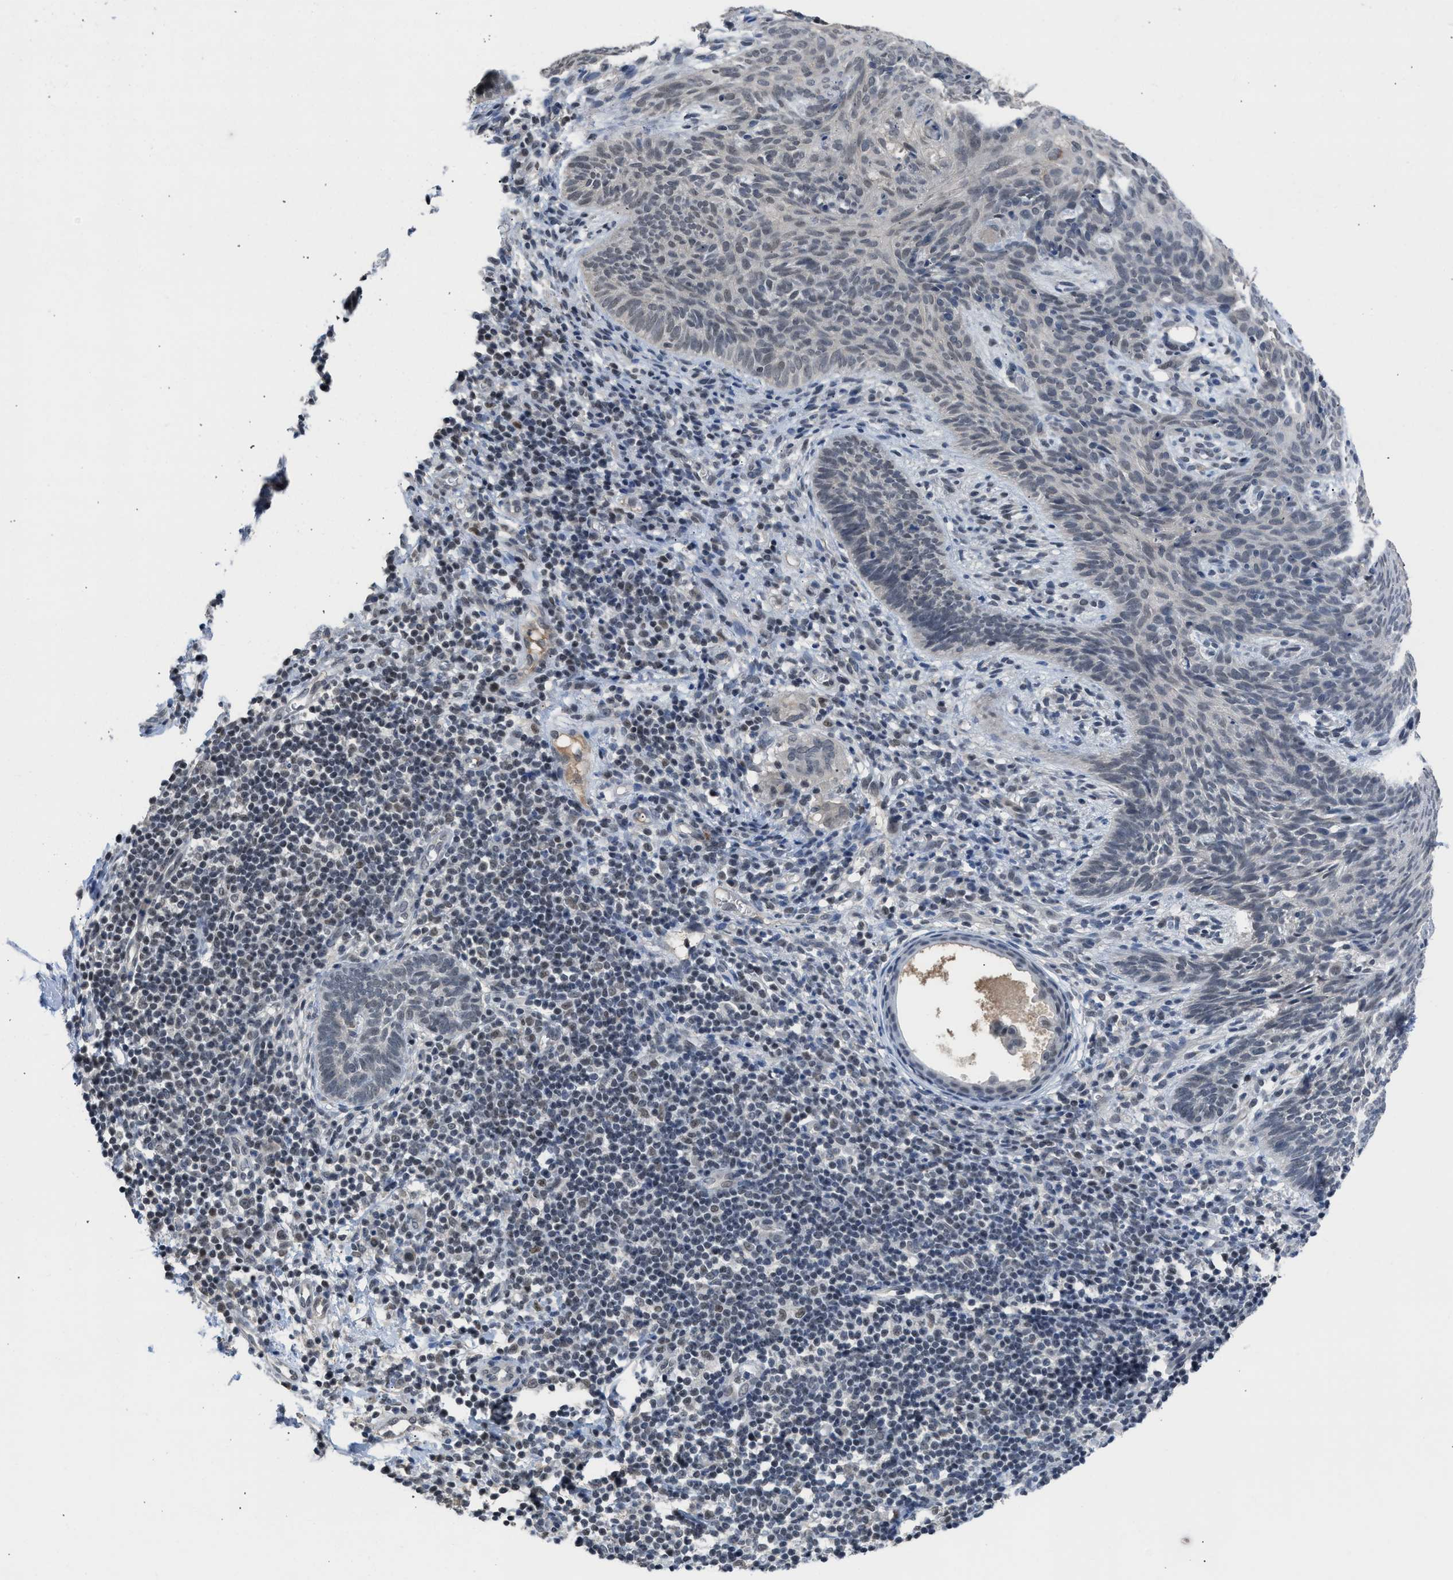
{"staining": {"intensity": "weak", "quantity": "<25%", "location": "nuclear"}, "tissue": "skin cancer", "cell_type": "Tumor cells", "image_type": "cancer", "snomed": [{"axis": "morphology", "description": "Basal cell carcinoma"}, {"axis": "topography", "description": "Skin"}], "caption": "A high-resolution image shows immunohistochemistry staining of basal cell carcinoma (skin), which shows no significant staining in tumor cells. (DAB IHC with hematoxylin counter stain).", "gene": "TERF2IP", "patient": {"sex": "male", "age": 60}}